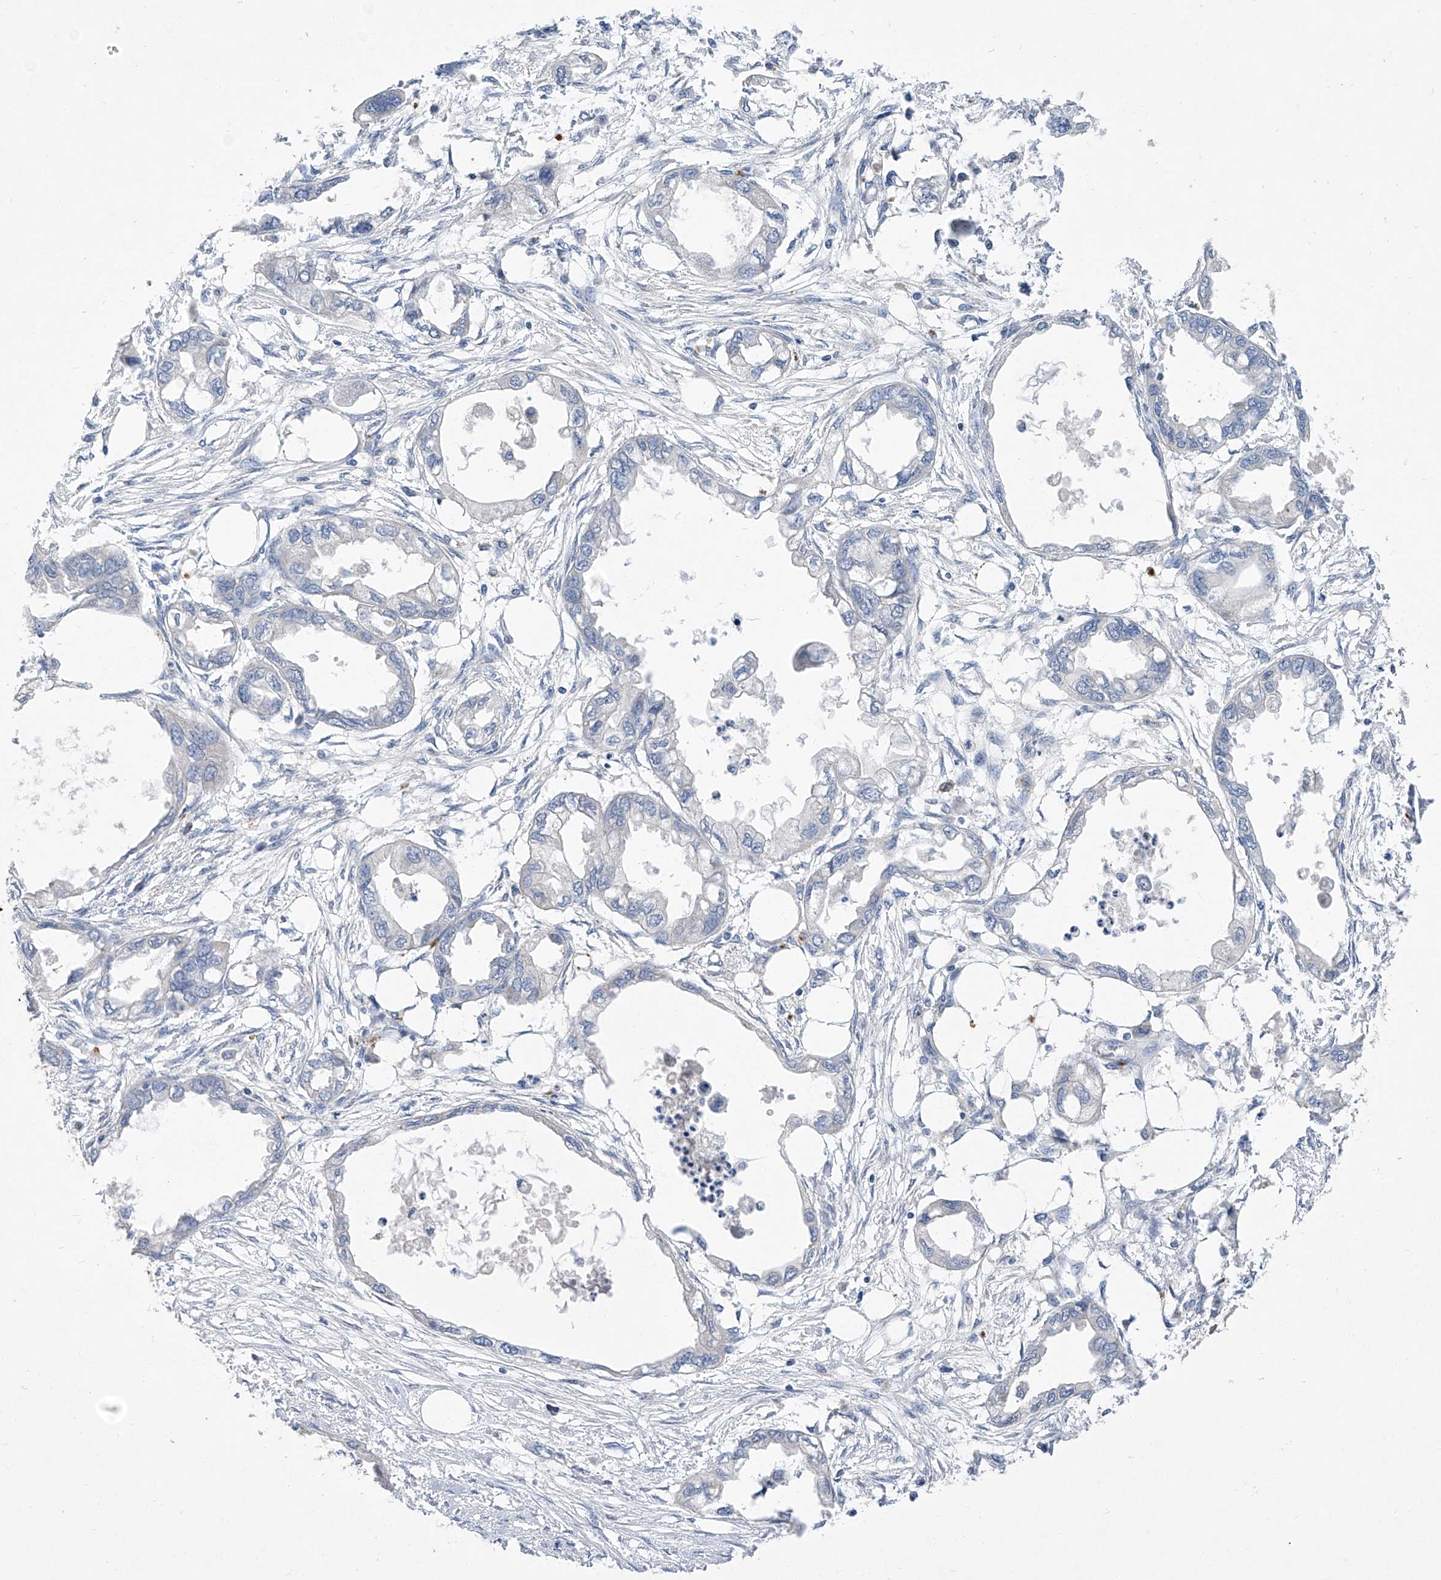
{"staining": {"intensity": "negative", "quantity": "none", "location": "none"}, "tissue": "endometrial cancer", "cell_type": "Tumor cells", "image_type": "cancer", "snomed": [{"axis": "morphology", "description": "Adenocarcinoma, NOS"}, {"axis": "morphology", "description": "Adenocarcinoma, metastatic, NOS"}, {"axis": "topography", "description": "Adipose tissue"}, {"axis": "topography", "description": "Endometrium"}], "caption": "IHC photomicrograph of human endometrial adenocarcinoma stained for a protein (brown), which exhibits no staining in tumor cells.", "gene": "SBK2", "patient": {"sex": "female", "age": 67}}